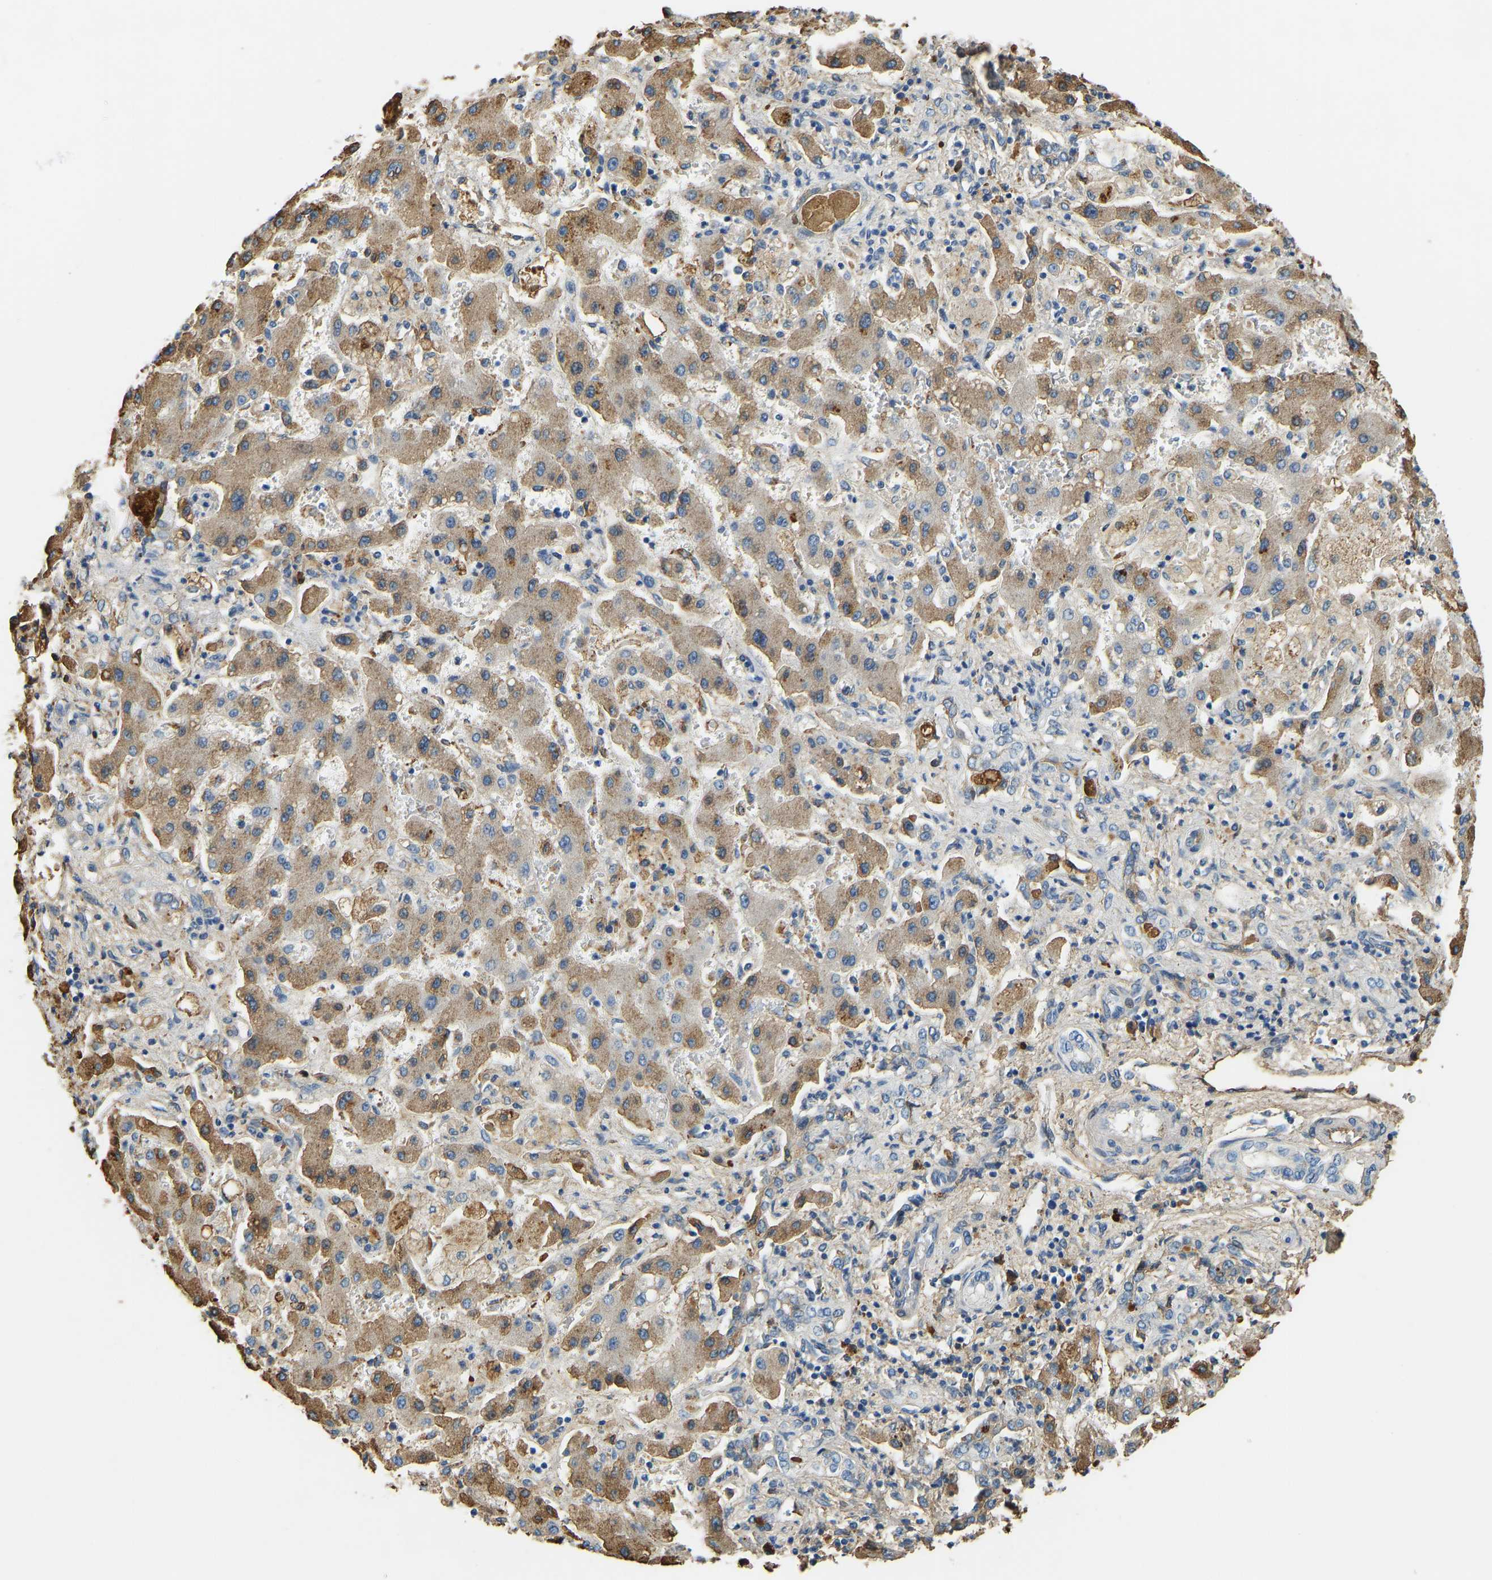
{"staining": {"intensity": "negative", "quantity": "none", "location": "none"}, "tissue": "liver cancer", "cell_type": "Tumor cells", "image_type": "cancer", "snomed": [{"axis": "morphology", "description": "Cholangiocarcinoma"}, {"axis": "topography", "description": "Liver"}], "caption": "Human liver cholangiocarcinoma stained for a protein using IHC exhibits no staining in tumor cells.", "gene": "THBS4", "patient": {"sex": "male", "age": 50}}